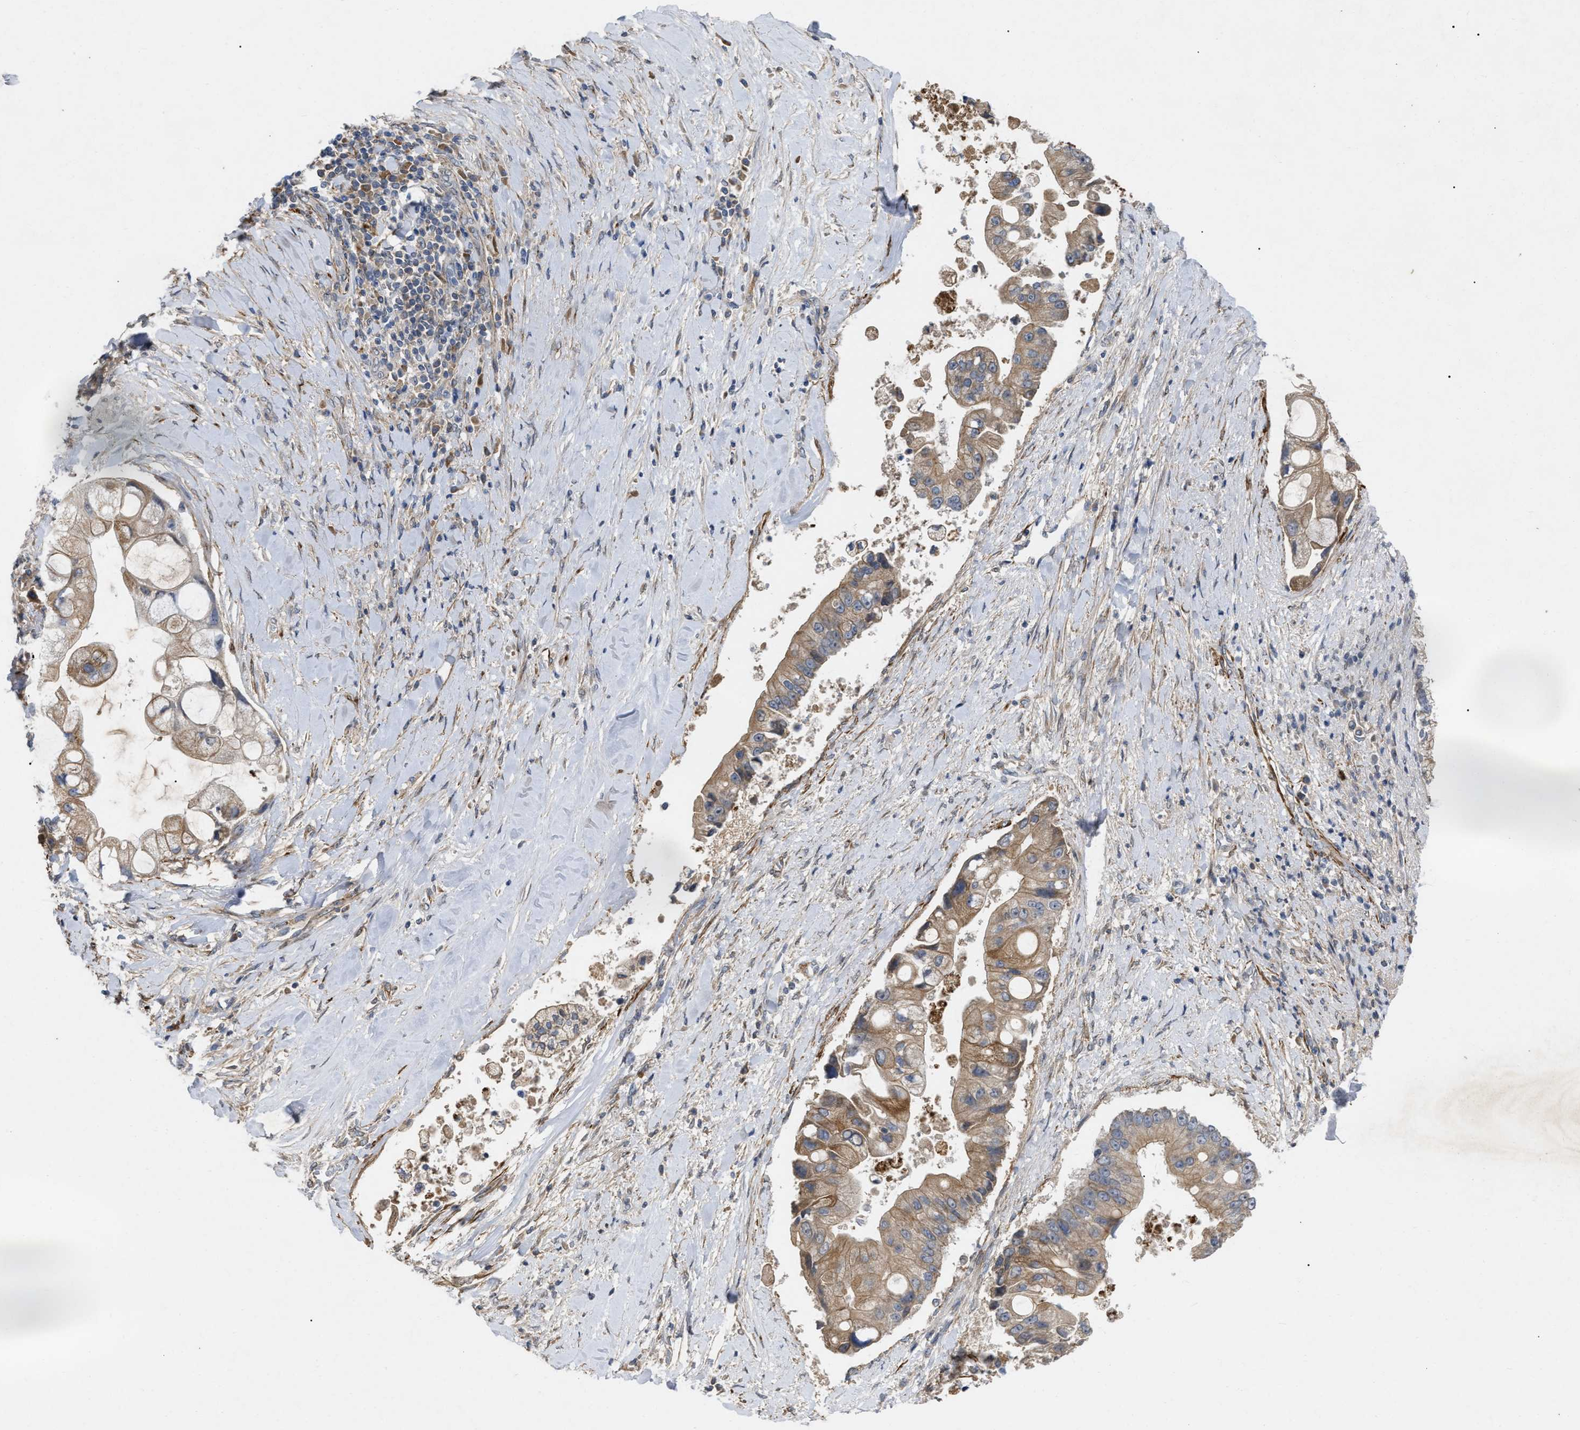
{"staining": {"intensity": "moderate", "quantity": ">75%", "location": "cytoplasmic/membranous"}, "tissue": "liver cancer", "cell_type": "Tumor cells", "image_type": "cancer", "snomed": [{"axis": "morphology", "description": "Cholangiocarcinoma"}, {"axis": "topography", "description": "Liver"}], "caption": "Tumor cells exhibit medium levels of moderate cytoplasmic/membranous staining in approximately >75% of cells in liver cancer (cholangiocarcinoma).", "gene": "ST6GALNAC6", "patient": {"sex": "male", "age": 50}}